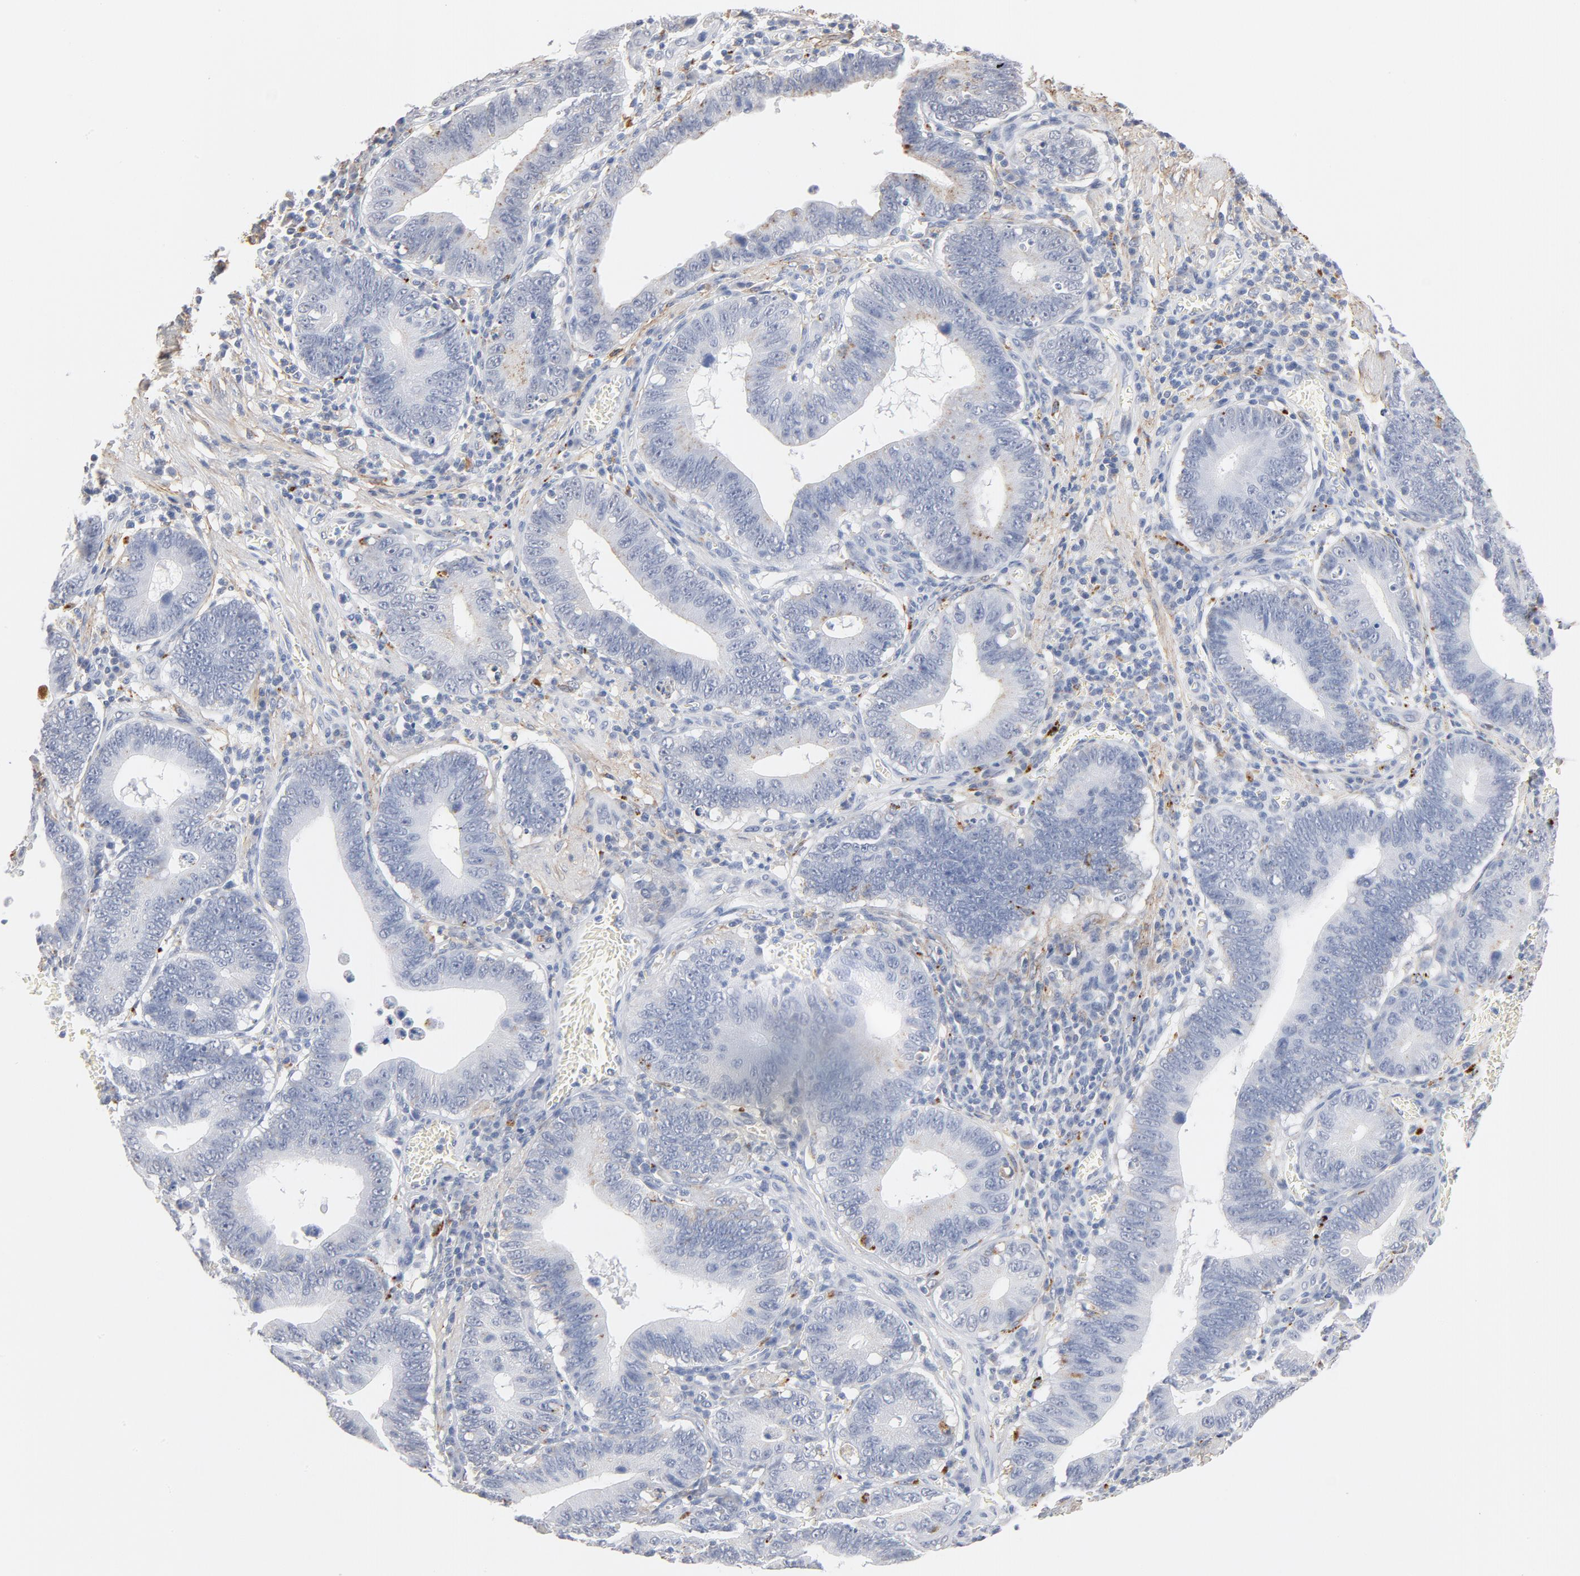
{"staining": {"intensity": "moderate", "quantity": "<25%", "location": "cytoplasmic/membranous"}, "tissue": "stomach cancer", "cell_type": "Tumor cells", "image_type": "cancer", "snomed": [{"axis": "morphology", "description": "Adenocarcinoma, NOS"}, {"axis": "topography", "description": "Stomach"}, {"axis": "topography", "description": "Gastric cardia"}], "caption": "Stomach cancer (adenocarcinoma) stained for a protein (brown) demonstrates moderate cytoplasmic/membranous positive staining in approximately <25% of tumor cells.", "gene": "LTBP2", "patient": {"sex": "male", "age": 59}}